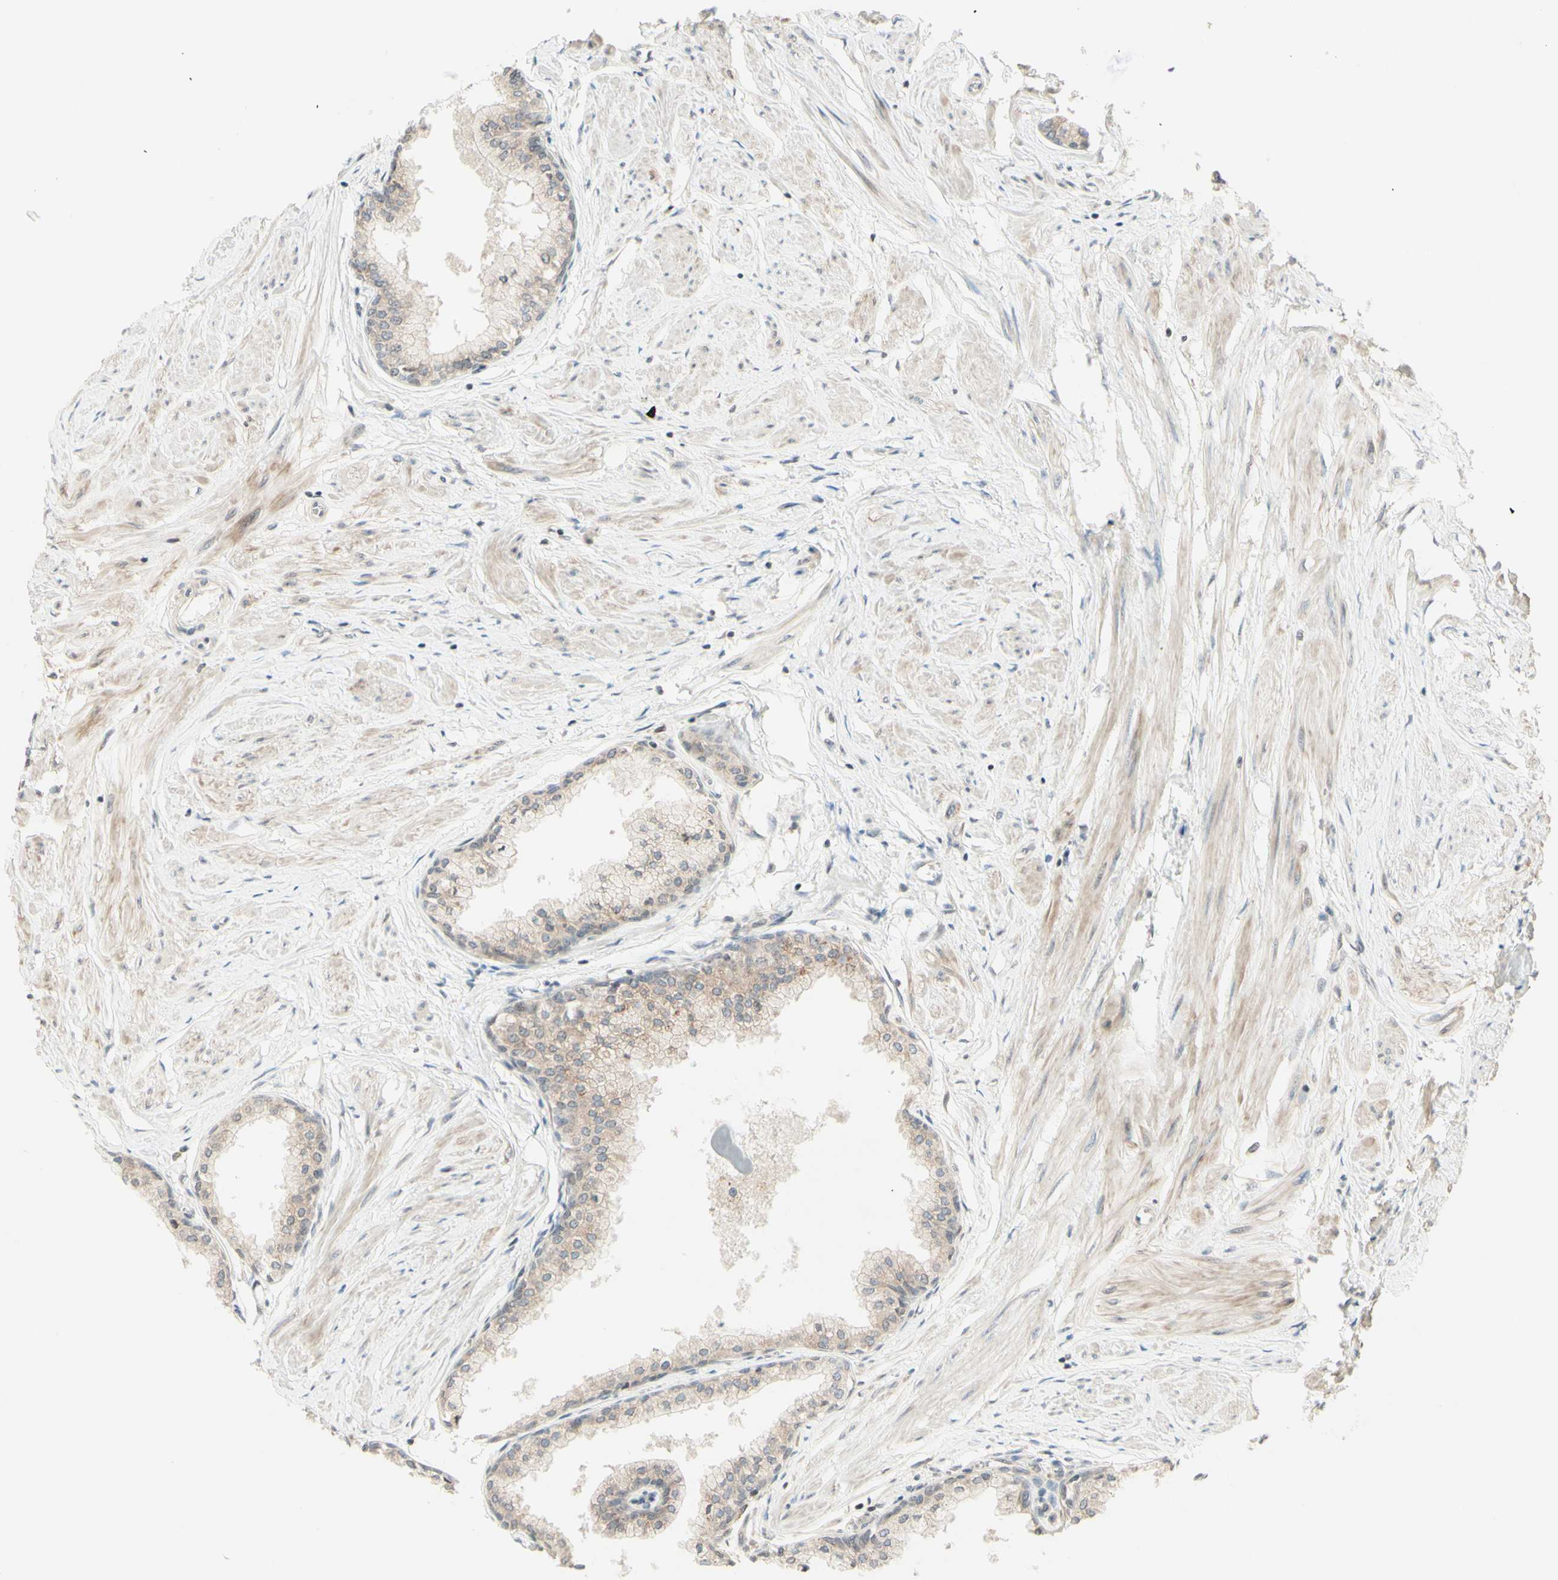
{"staining": {"intensity": "weak", "quantity": ">75%", "location": "cytoplasmic/membranous"}, "tissue": "prostate", "cell_type": "Glandular cells", "image_type": "normal", "snomed": [{"axis": "morphology", "description": "Normal tissue, NOS"}, {"axis": "topography", "description": "Prostate"}, {"axis": "topography", "description": "Seminal veicle"}], "caption": "The photomicrograph displays staining of unremarkable prostate, revealing weak cytoplasmic/membranous protein positivity (brown color) within glandular cells.", "gene": "ZW10", "patient": {"sex": "male", "age": 60}}